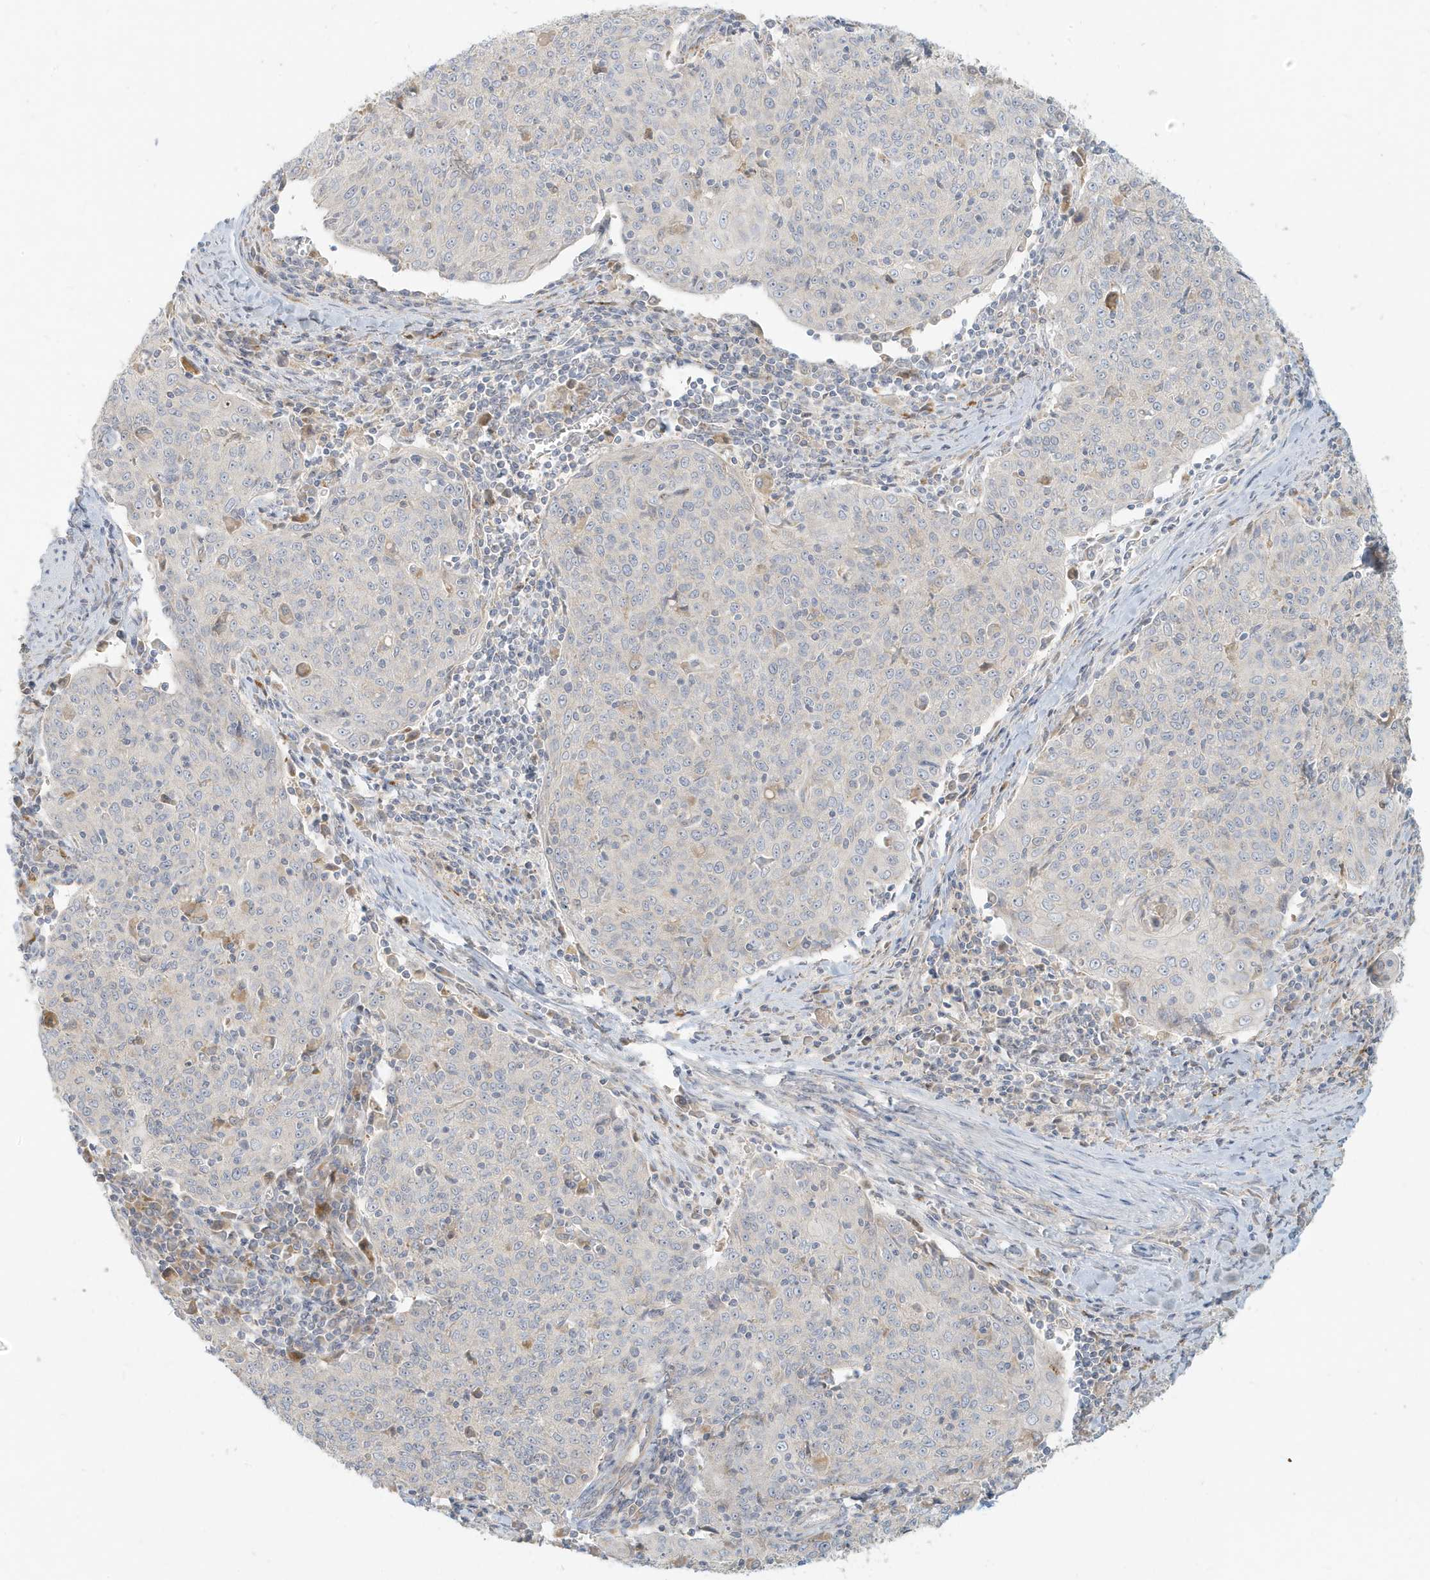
{"staining": {"intensity": "negative", "quantity": "none", "location": "none"}, "tissue": "cervical cancer", "cell_type": "Tumor cells", "image_type": "cancer", "snomed": [{"axis": "morphology", "description": "Squamous cell carcinoma, NOS"}, {"axis": "topography", "description": "Cervix"}], "caption": "DAB (3,3'-diaminobenzidine) immunohistochemical staining of human squamous cell carcinoma (cervical) exhibits no significant staining in tumor cells.", "gene": "MCOLN1", "patient": {"sex": "female", "age": 48}}